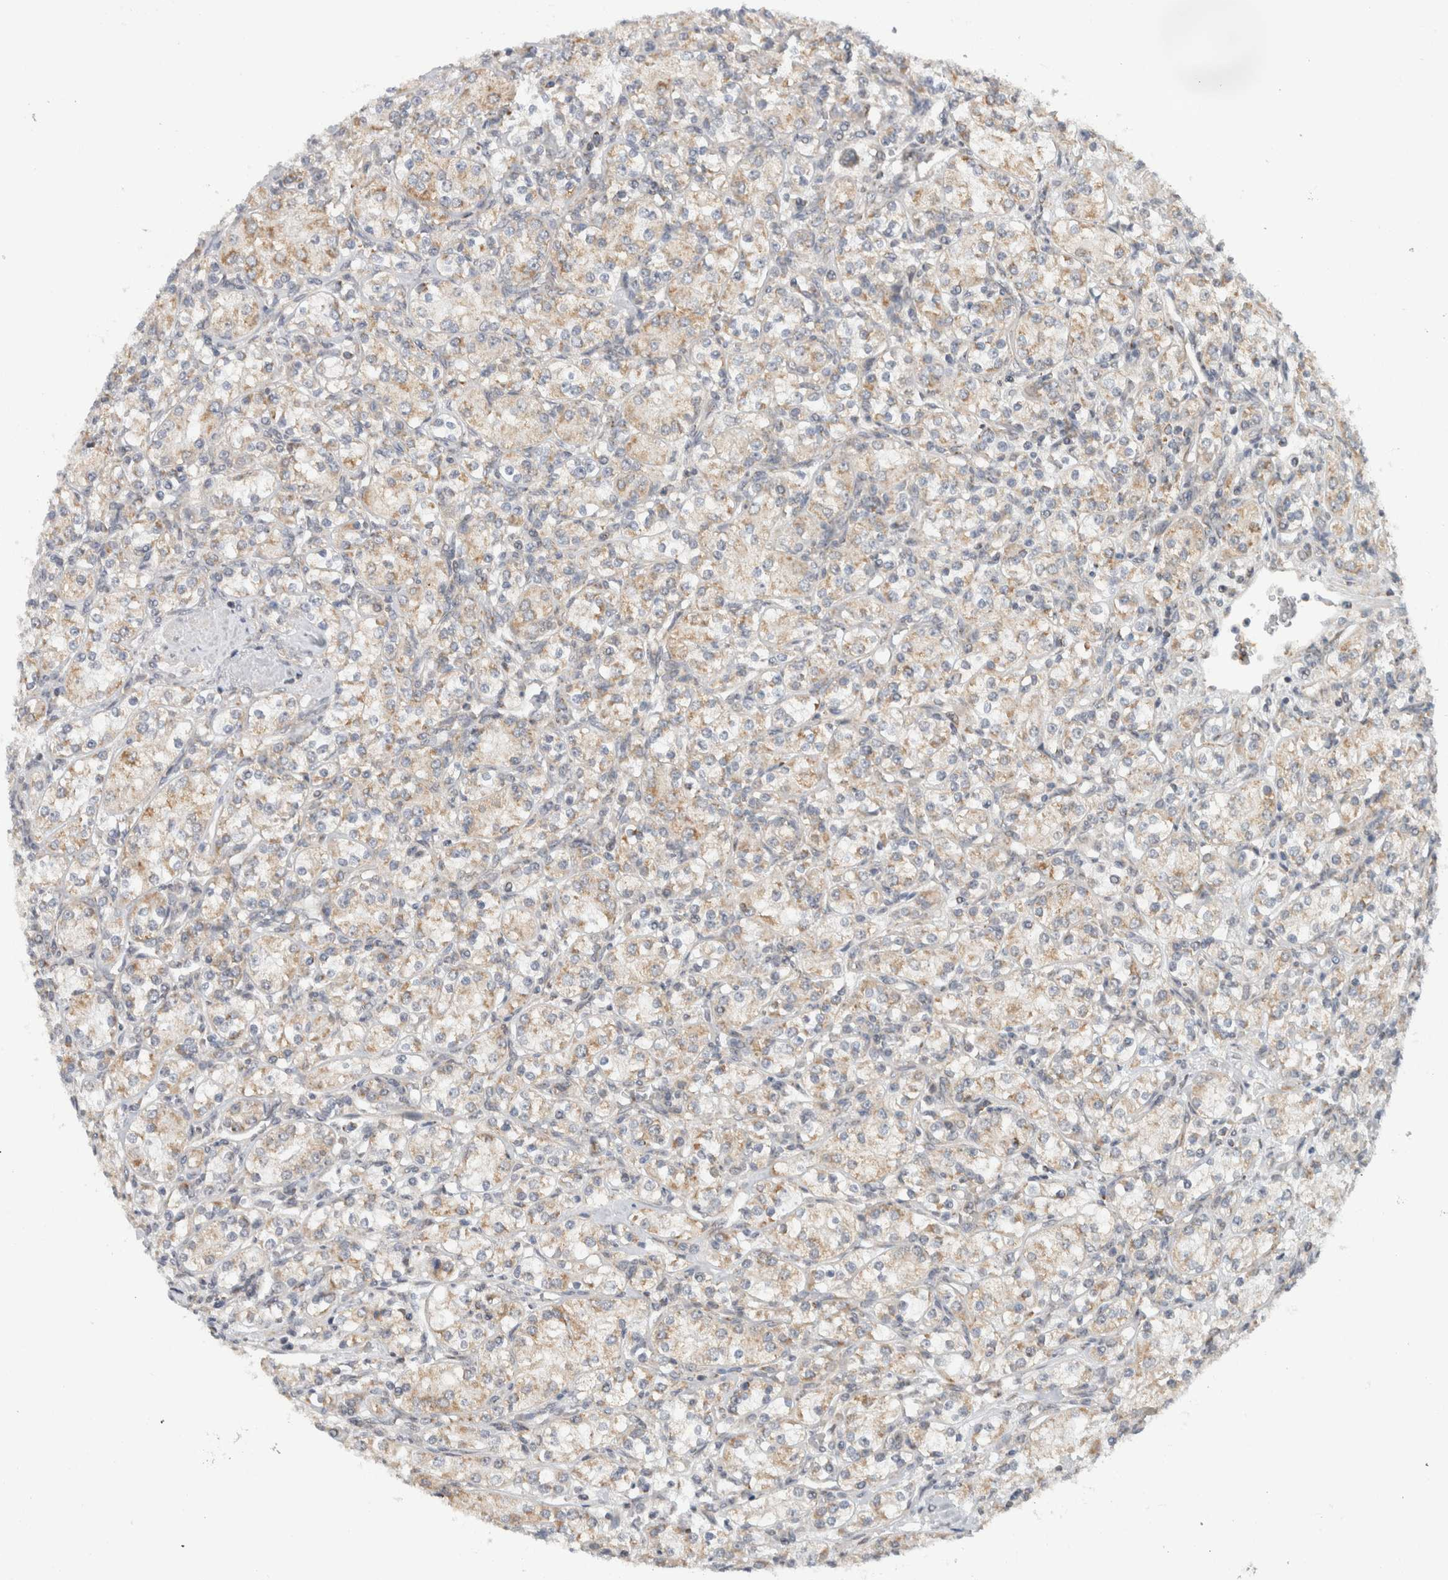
{"staining": {"intensity": "weak", "quantity": "25%-75%", "location": "cytoplasmic/membranous"}, "tissue": "renal cancer", "cell_type": "Tumor cells", "image_type": "cancer", "snomed": [{"axis": "morphology", "description": "Adenocarcinoma, NOS"}, {"axis": "topography", "description": "Kidney"}], "caption": "Adenocarcinoma (renal) was stained to show a protein in brown. There is low levels of weak cytoplasmic/membranous expression in about 25%-75% of tumor cells.", "gene": "CMC2", "patient": {"sex": "male", "age": 77}}